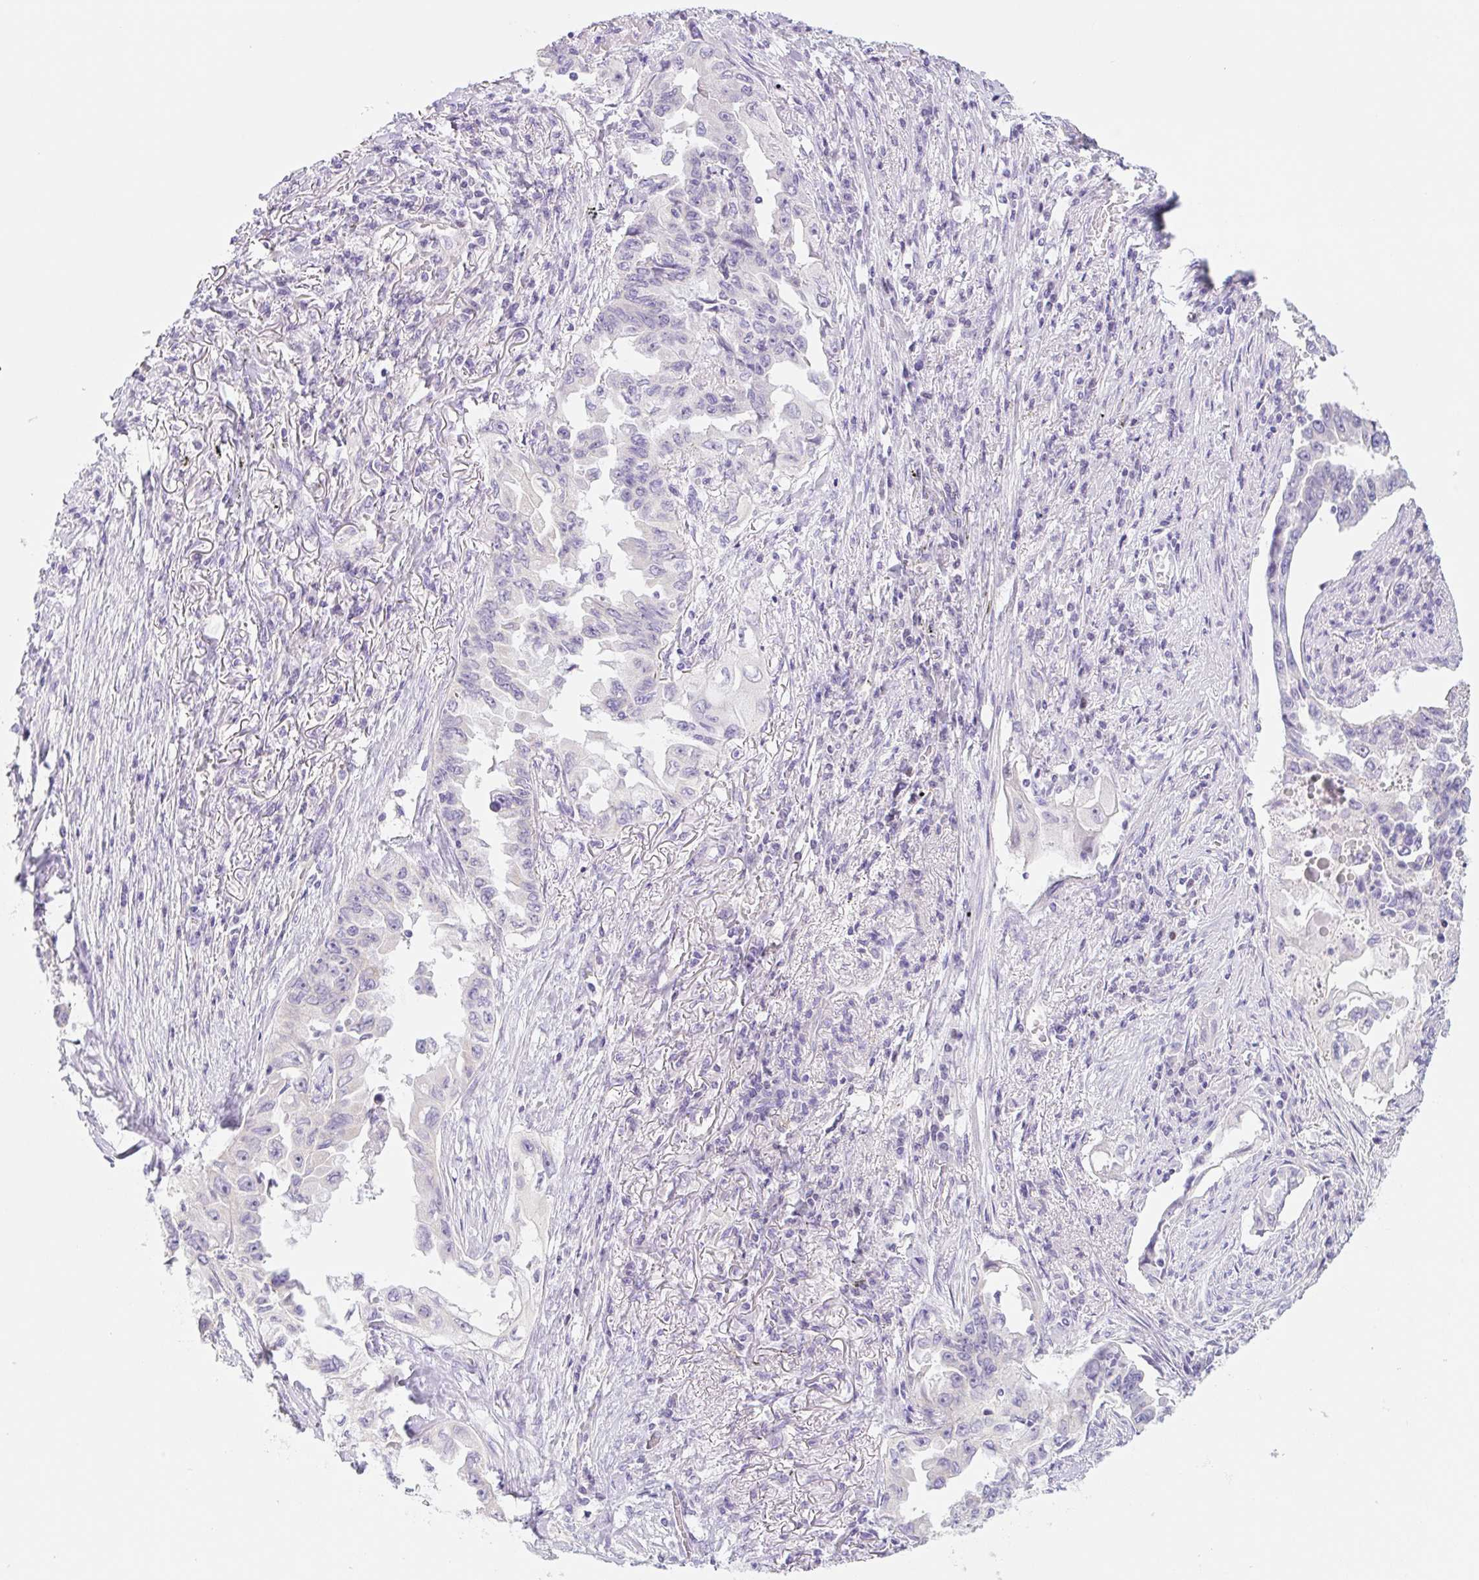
{"staining": {"intensity": "negative", "quantity": "none", "location": "none"}, "tissue": "lung cancer", "cell_type": "Tumor cells", "image_type": "cancer", "snomed": [{"axis": "morphology", "description": "Adenocarcinoma, NOS"}, {"axis": "topography", "description": "Lung"}], "caption": "Lung cancer stained for a protein using immunohistochemistry (IHC) reveals no positivity tumor cells.", "gene": "LYVE1", "patient": {"sex": "female", "age": 51}}